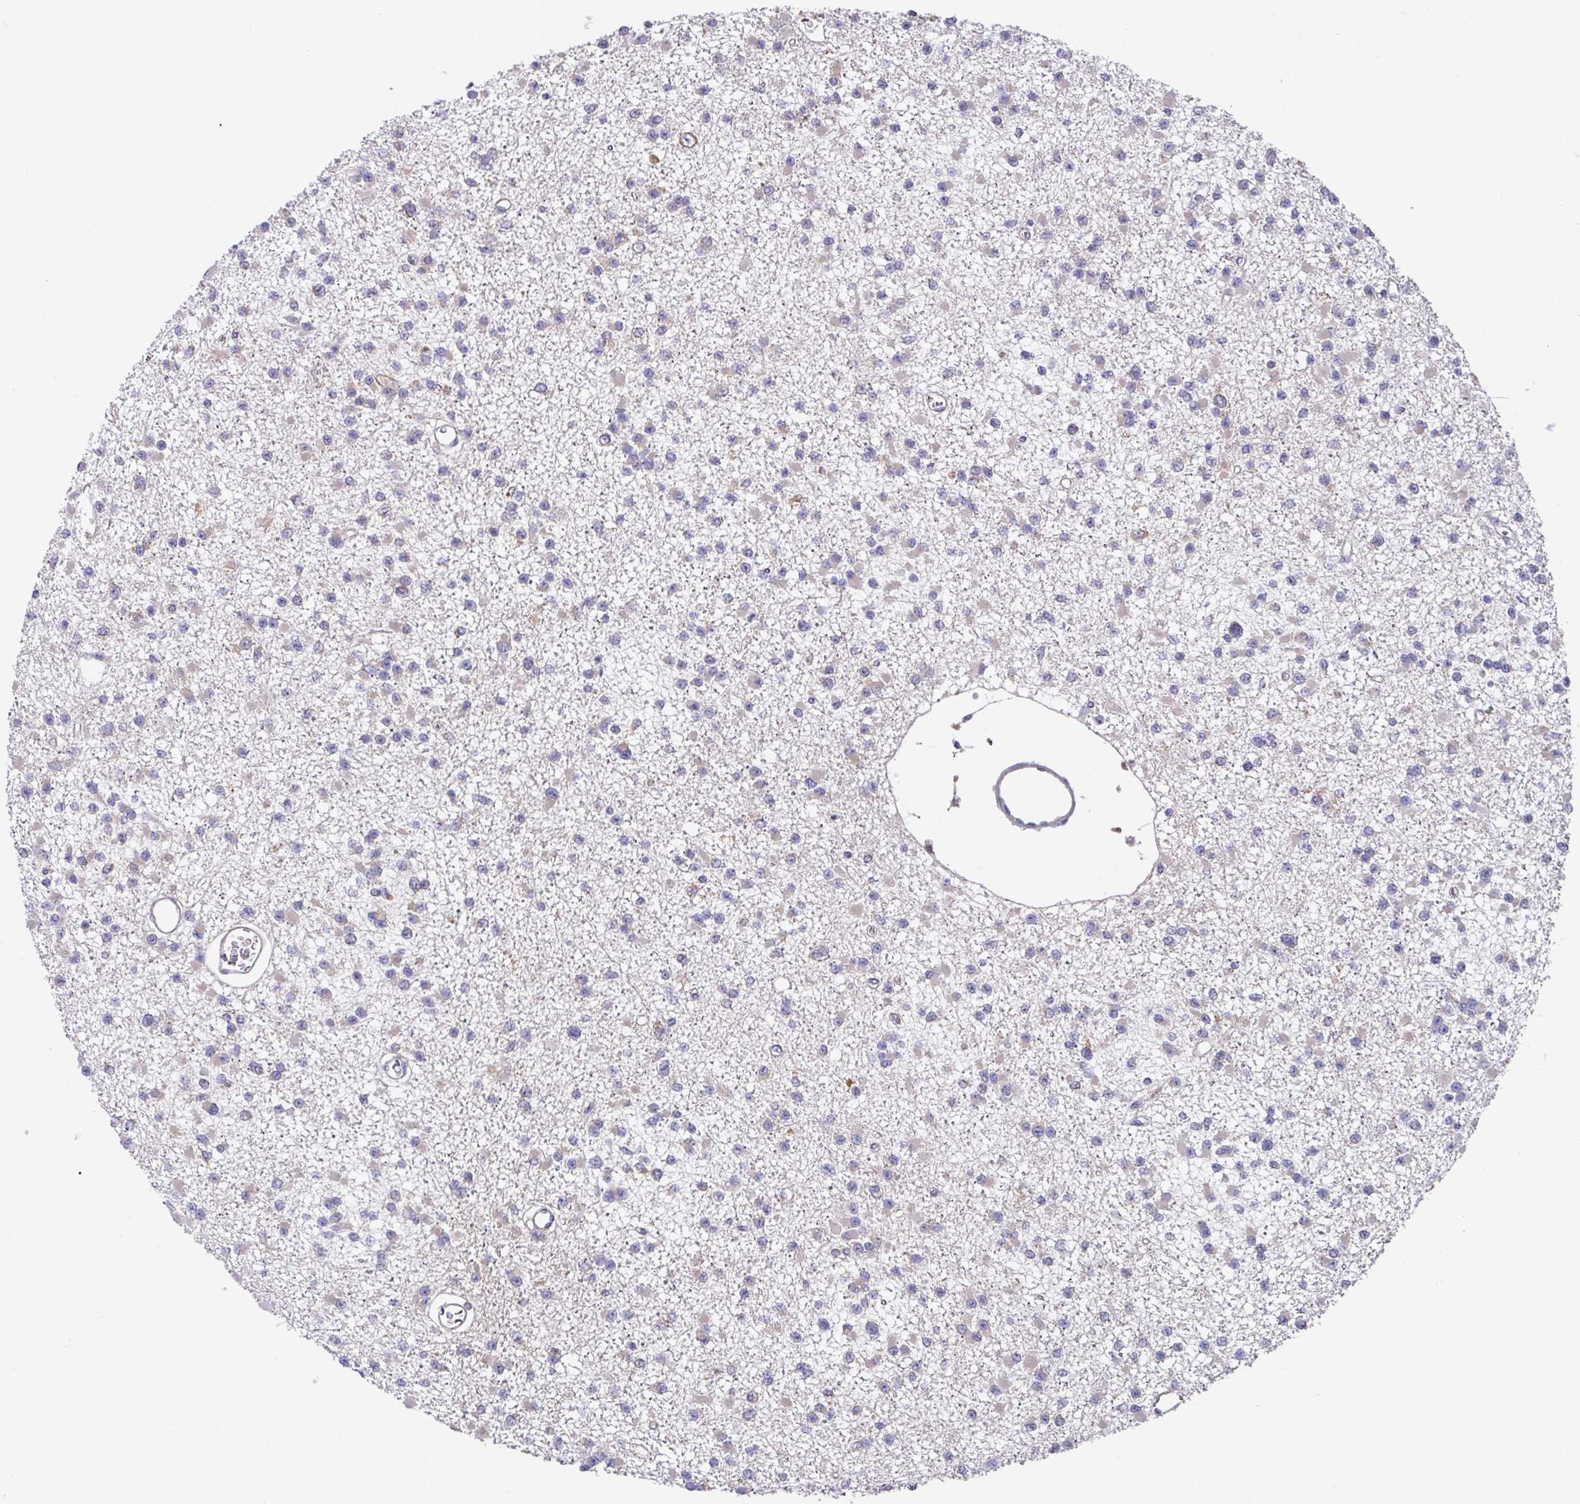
{"staining": {"intensity": "negative", "quantity": "none", "location": "none"}, "tissue": "glioma", "cell_type": "Tumor cells", "image_type": "cancer", "snomed": [{"axis": "morphology", "description": "Glioma, malignant, Low grade"}, {"axis": "topography", "description": "Brain"}], "caption": "Micrograph shows no significant protein positivity in tumor cells of malignant low-grade glioma. (Immunohistochemistry, brightfield microscopy, high magnification).", "gene": "EIF4B", "patient": {"sex": "female", "age": 22}}